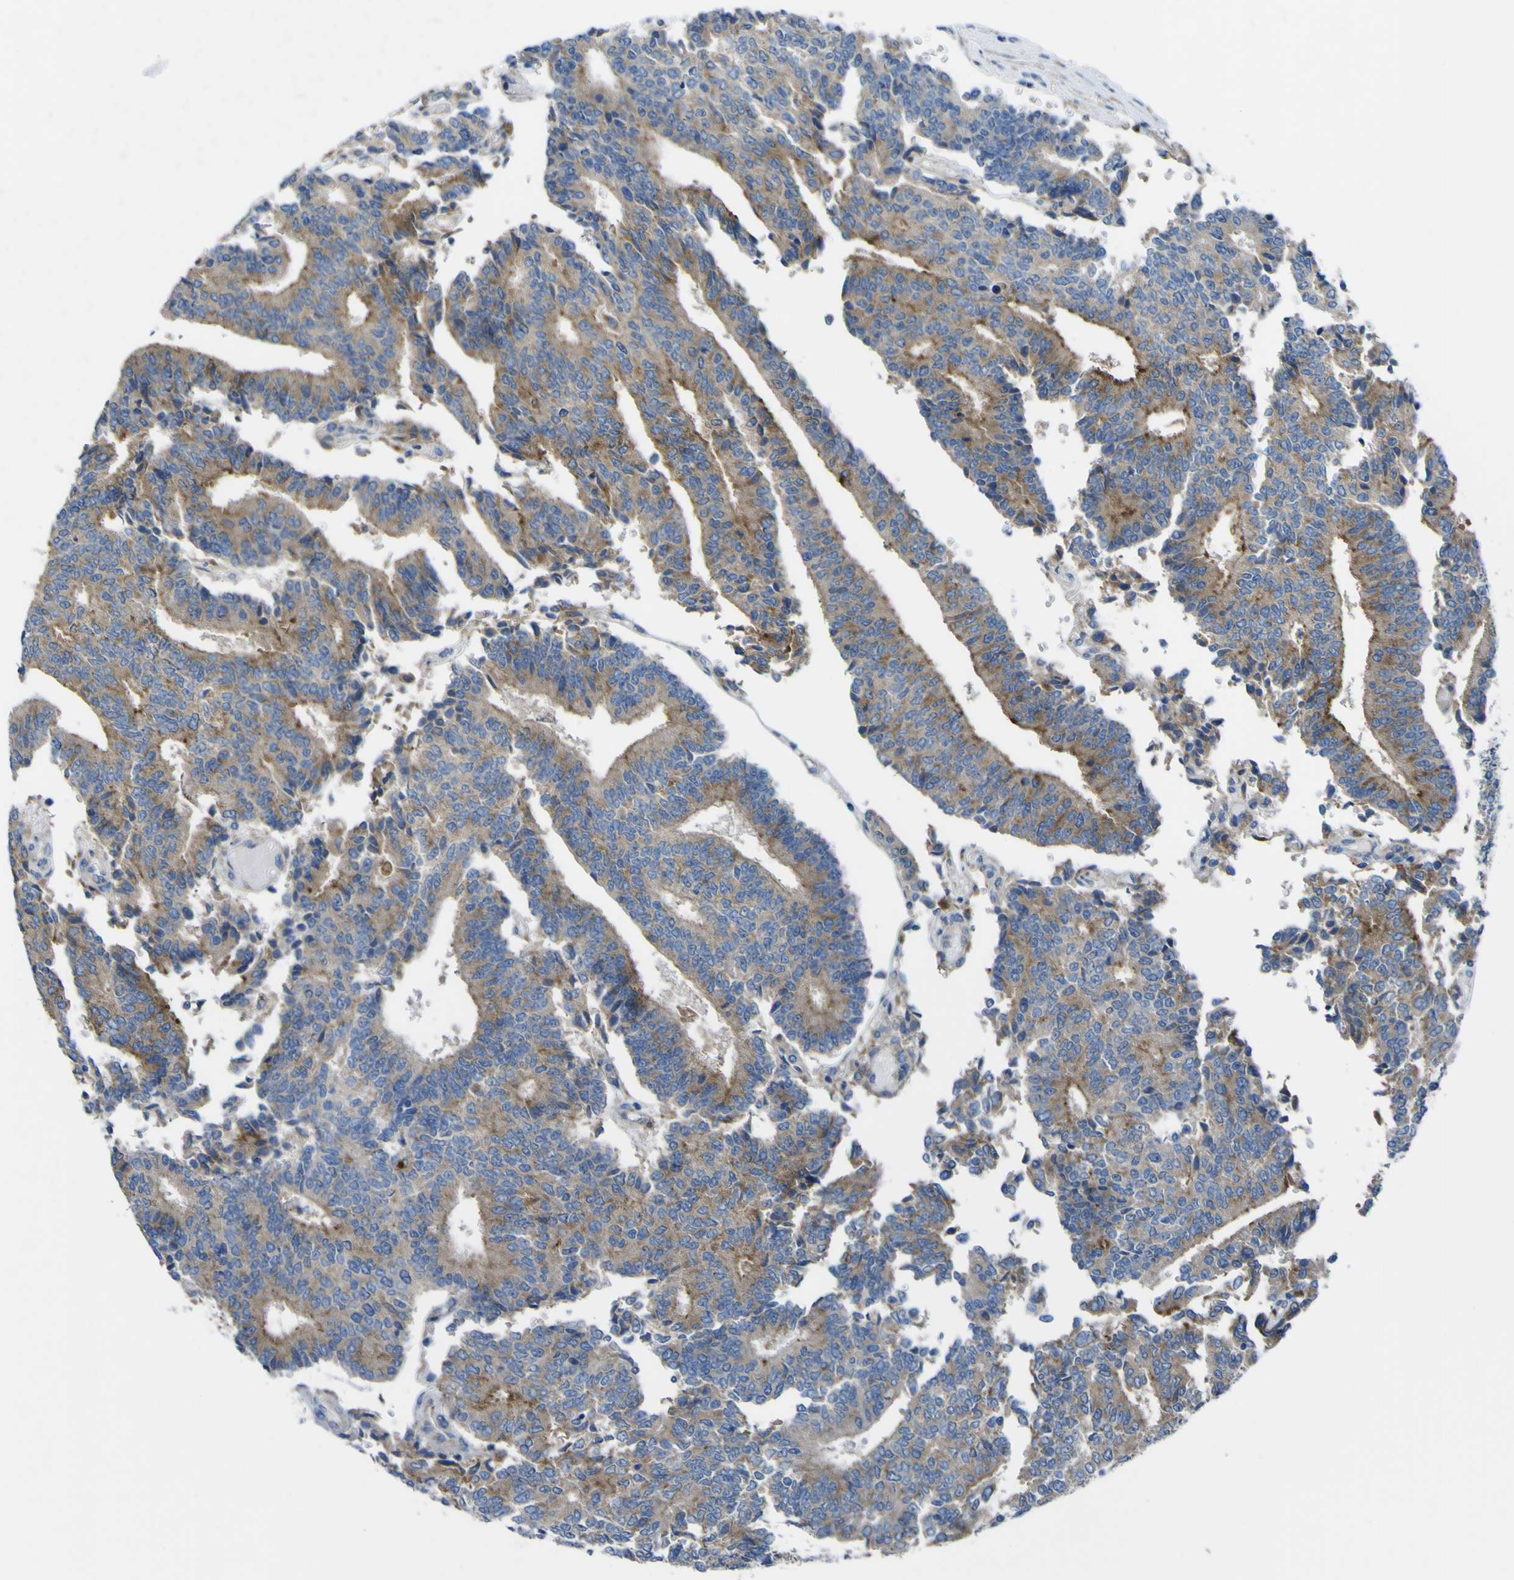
{"staining": {"intensity": "moderate", "quantity": ">75%", "location": "cytoplasmic/membranous"}, "tissue": "prostate cancer", "cell_type": "Tumor cells", "image_type": "cancer", "snomed": [{"axis": "morphology", "description": "Normal tissue, NOS"}, {"axis": "morphology", "description": "Adenocarcinoma, High grade"}, {"axis": "topography", "description": "Prostate"}, {"axis": "topography", "description": "Seminal veicle"}], "caption": "A brown stain labels moderate cytoplasmic/membranous expression of a protein in prostate cancer (high-grade adenocarcinoma) tumor cells.", "gene": "CST3", "patient": {"sex": "male", "age": 55}}